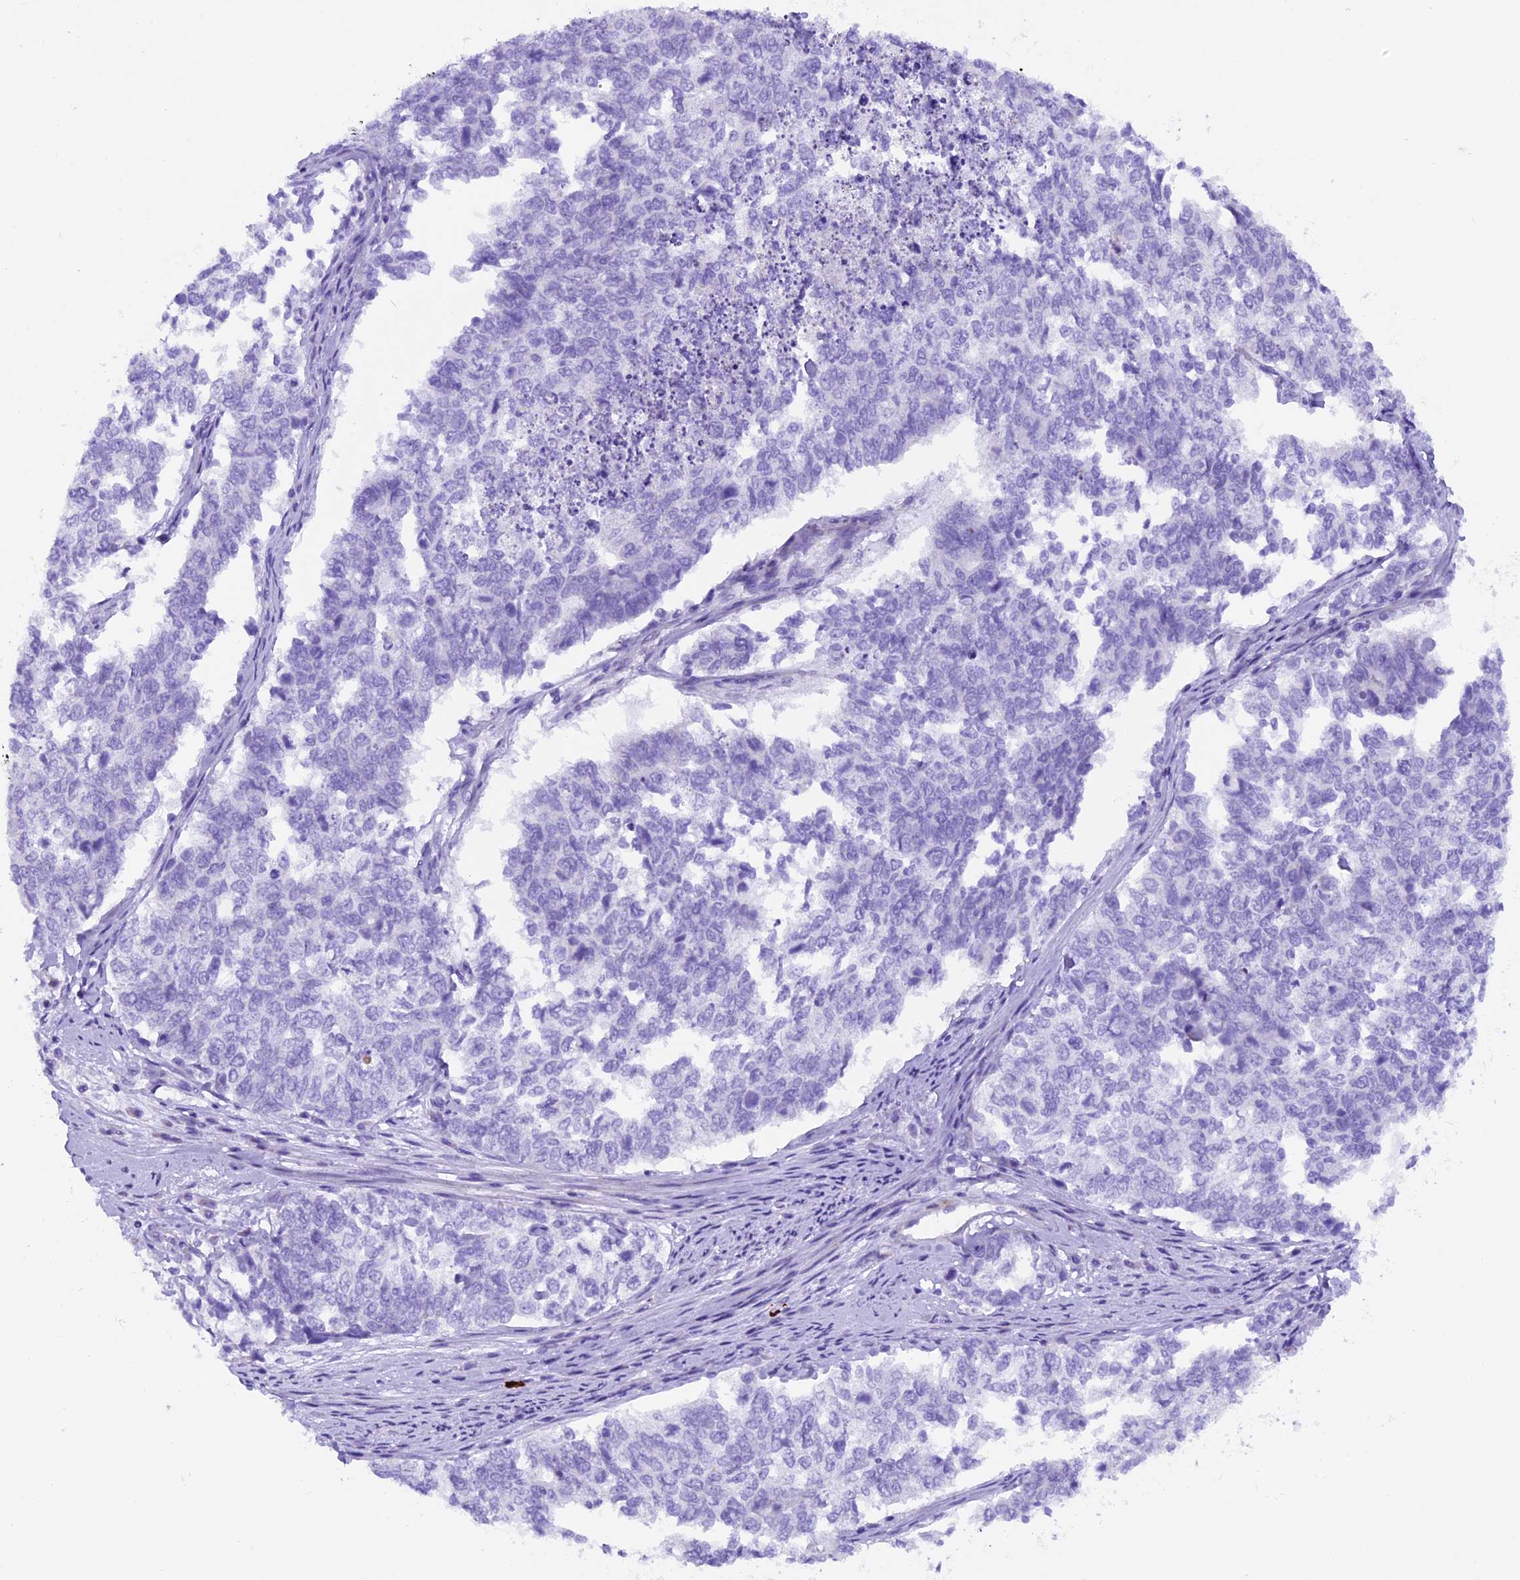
{"staining": {"intensity": "negative", "quantity": "none", "location": "none"}, "tissue": "cervical cancer", "cell_type": "Tumor cells", "image_type": "cancer", "snomed": [{"axis": "morphology", "description": "Squamous cell carcinoma, NOS"}, {"axis": "topography", "description": "Cervix"}], "caption": "A high-resolution micrograph shows immunohistochemistry staining of cervical squamous cell carcinoma, which displays no significant expression in tumor cells.", "gene": "RTTN", "patient": {"sex": "female", "age": 63}}